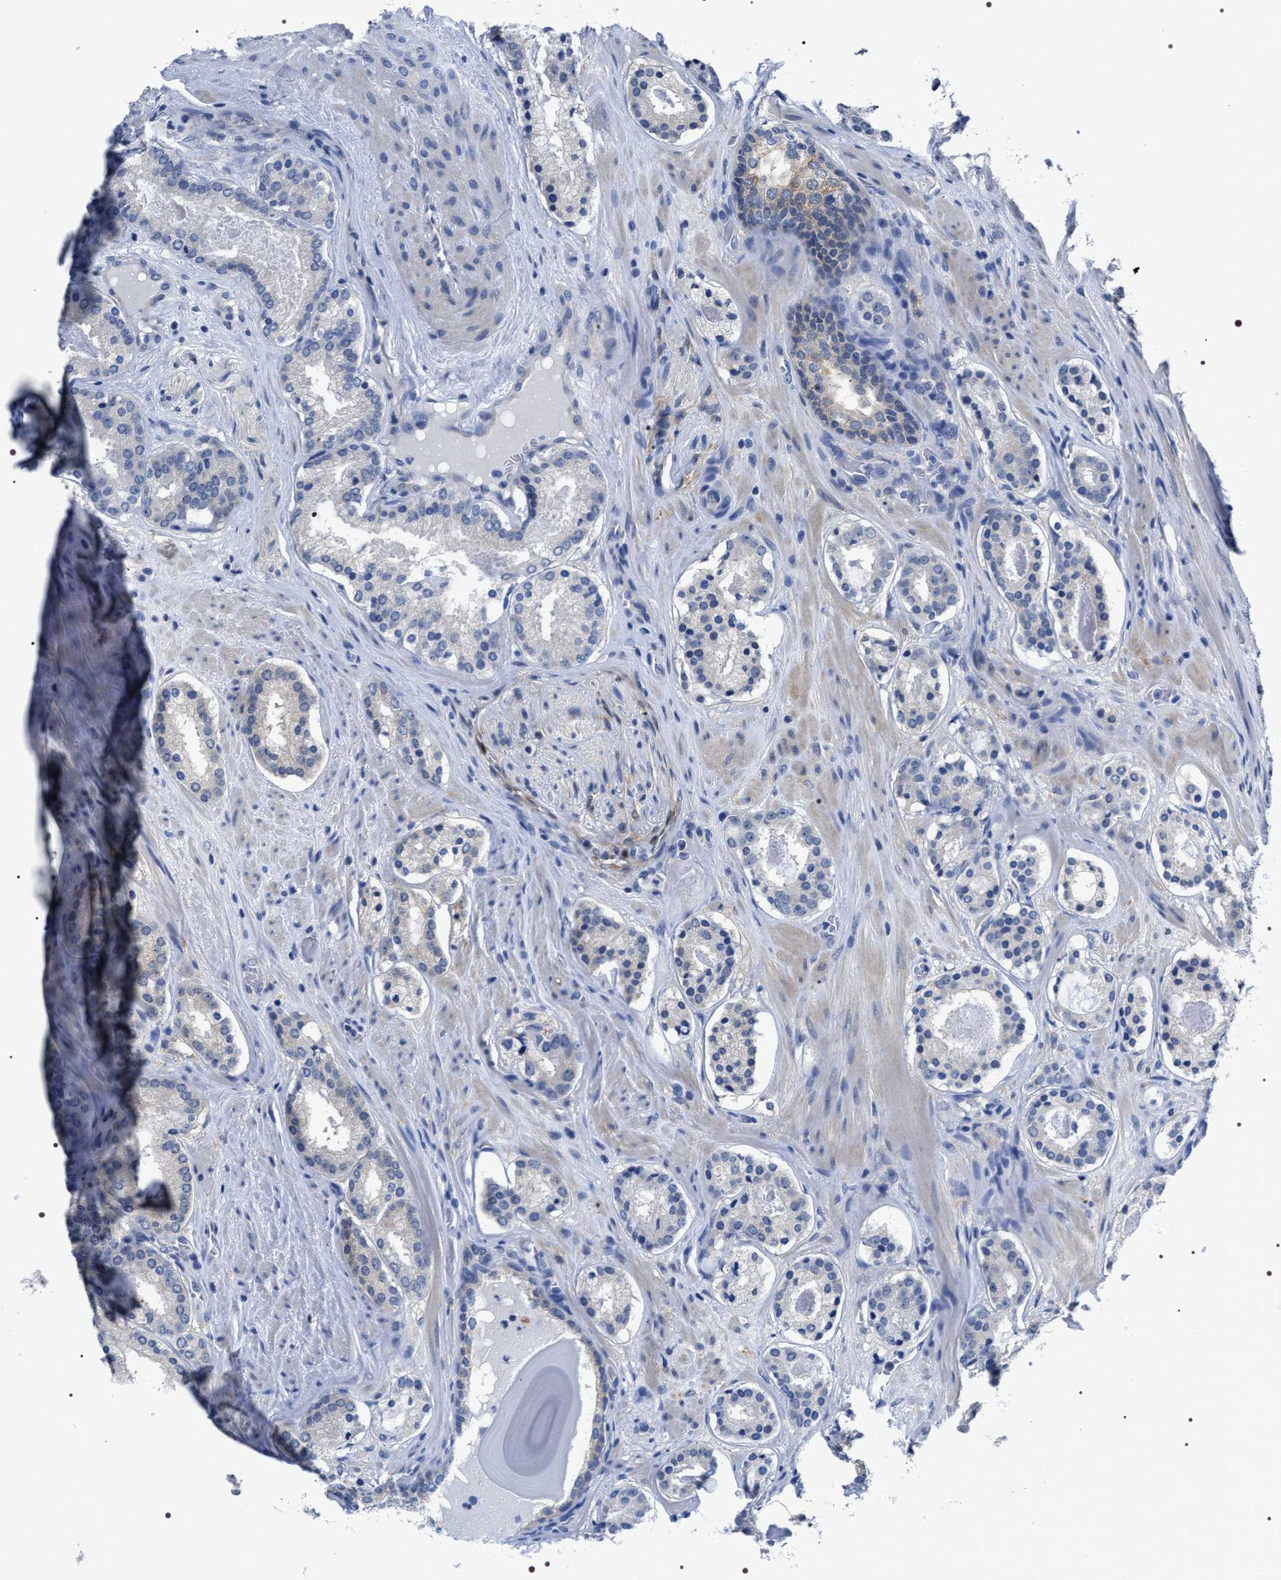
{"staining": {"intensity": "weak", "quantity": "<25%", "location": "cytoplasmic/membranous"}, "tissue": "prostate cancer", "cell_type": "Tumor cells", "image_type": "cancer", "snomed": [{"axis": "morphology", "description": "Adenocarcinoma, Low grade"}, {"axis": "topography", "description": "Prostate"}], "caption": "An immunohistochemistry photomicrograph of prostate cancer is shown. There is no staining in tumor cells of prostate cancer. The staining was performed using DAB to visualize the protein expression in brown, while the nuclei were stained in blue with hematoxylin (Magnification: 20x).", "gene": "ADH4", "patient": {"sex": "male", "age": 69}}